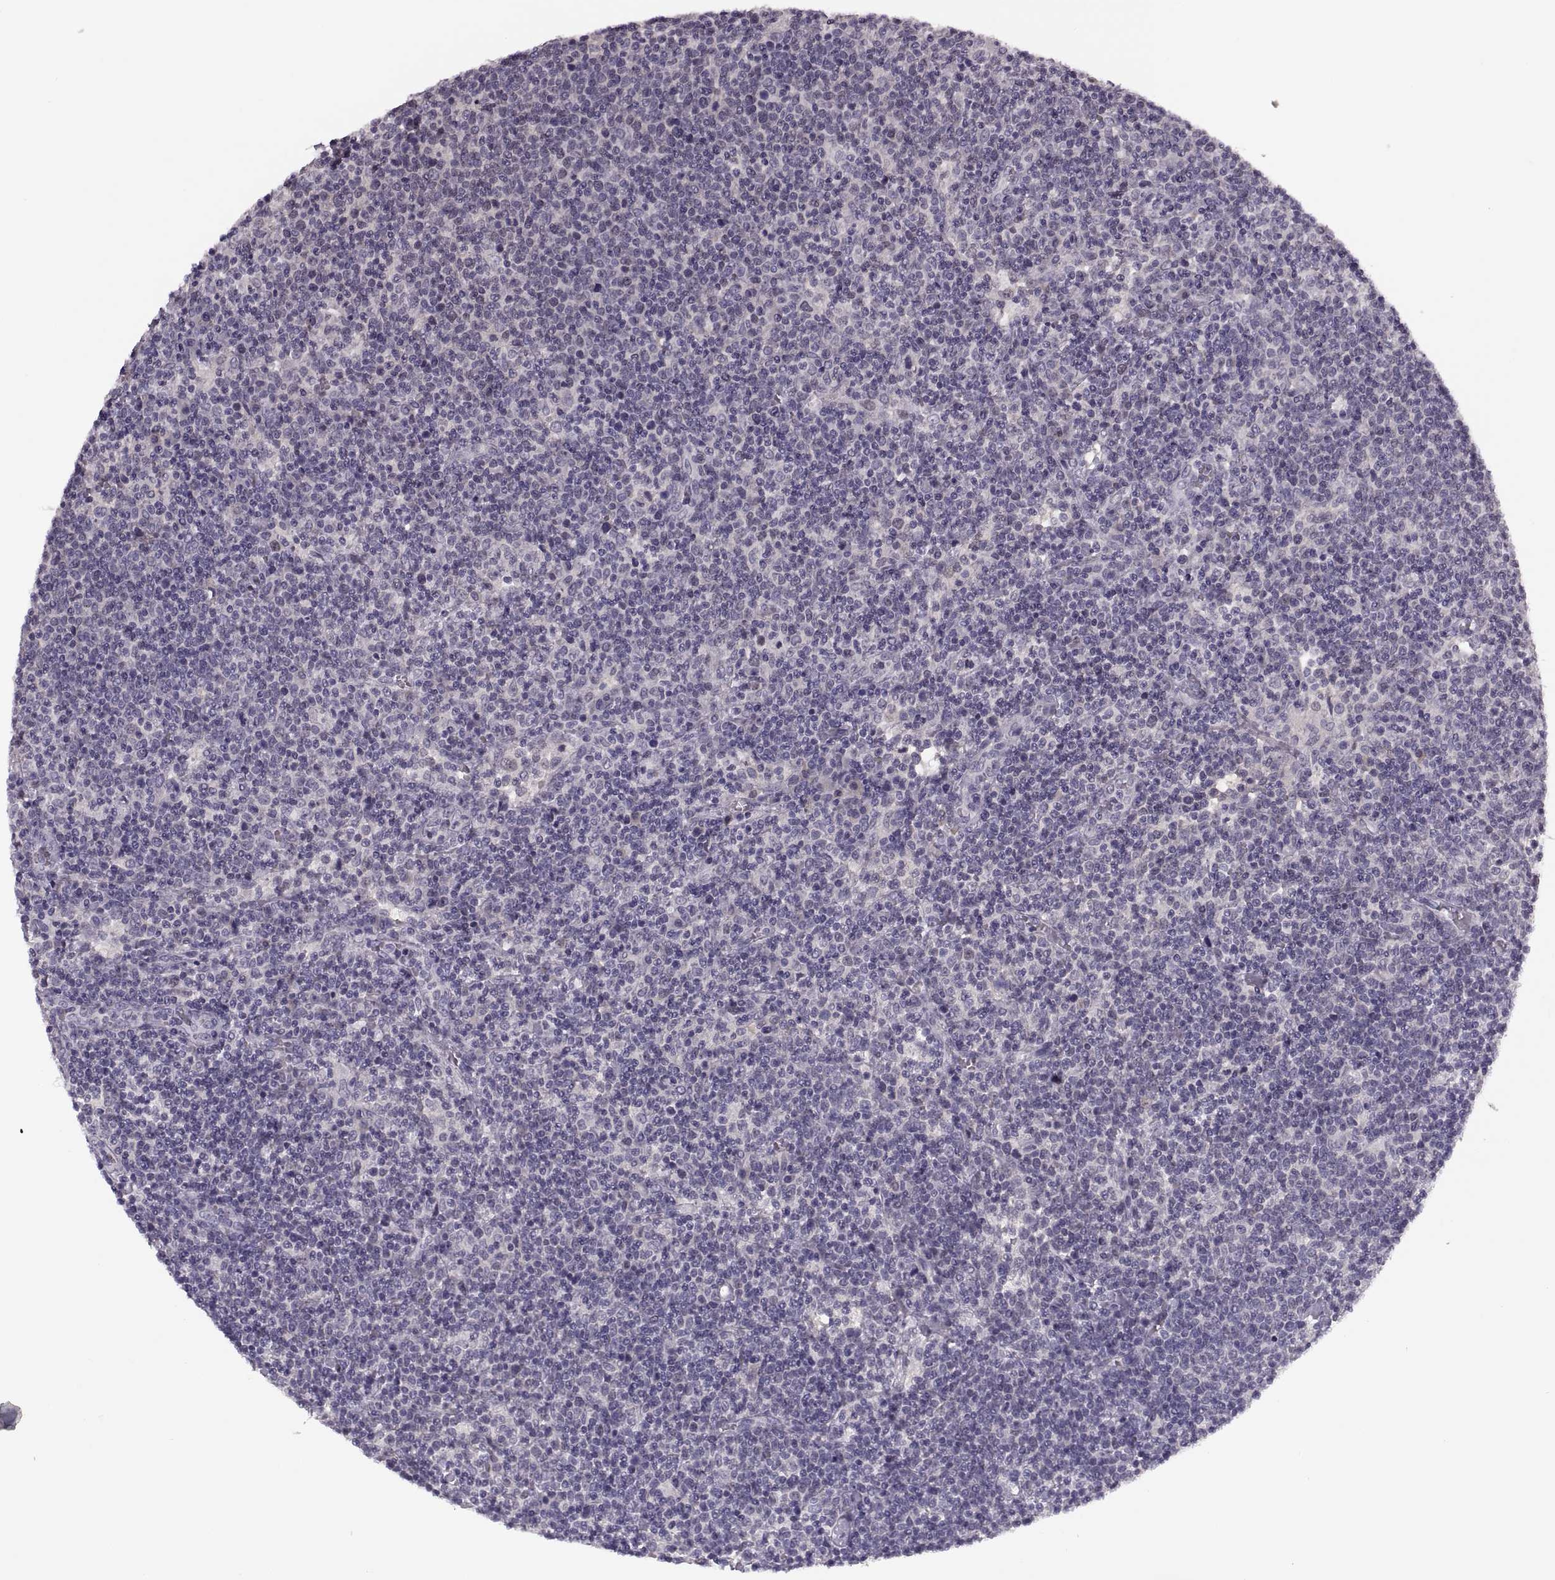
{"staining": {"intensity": "negative", "quantity": "none", "location": "none"}, "tissue": "lymphoma", "cell_type": "Tumor cells", "image_type": "cancer", "snomed": [{"axis": "morphology", "description": "Malignant lymphoma, non-Hodgkin's type, High grade"}, {"axis": "topography", "description": "Lymph node"}], "caption": "High power microscopy photomicrograph of an immunohistochemistry (IHC) micrograph of lymphoma, revealing no significant positivity in tumor cells.", "gene": "CACNA1F", "patient": {"sex": "male", "age": 61}}